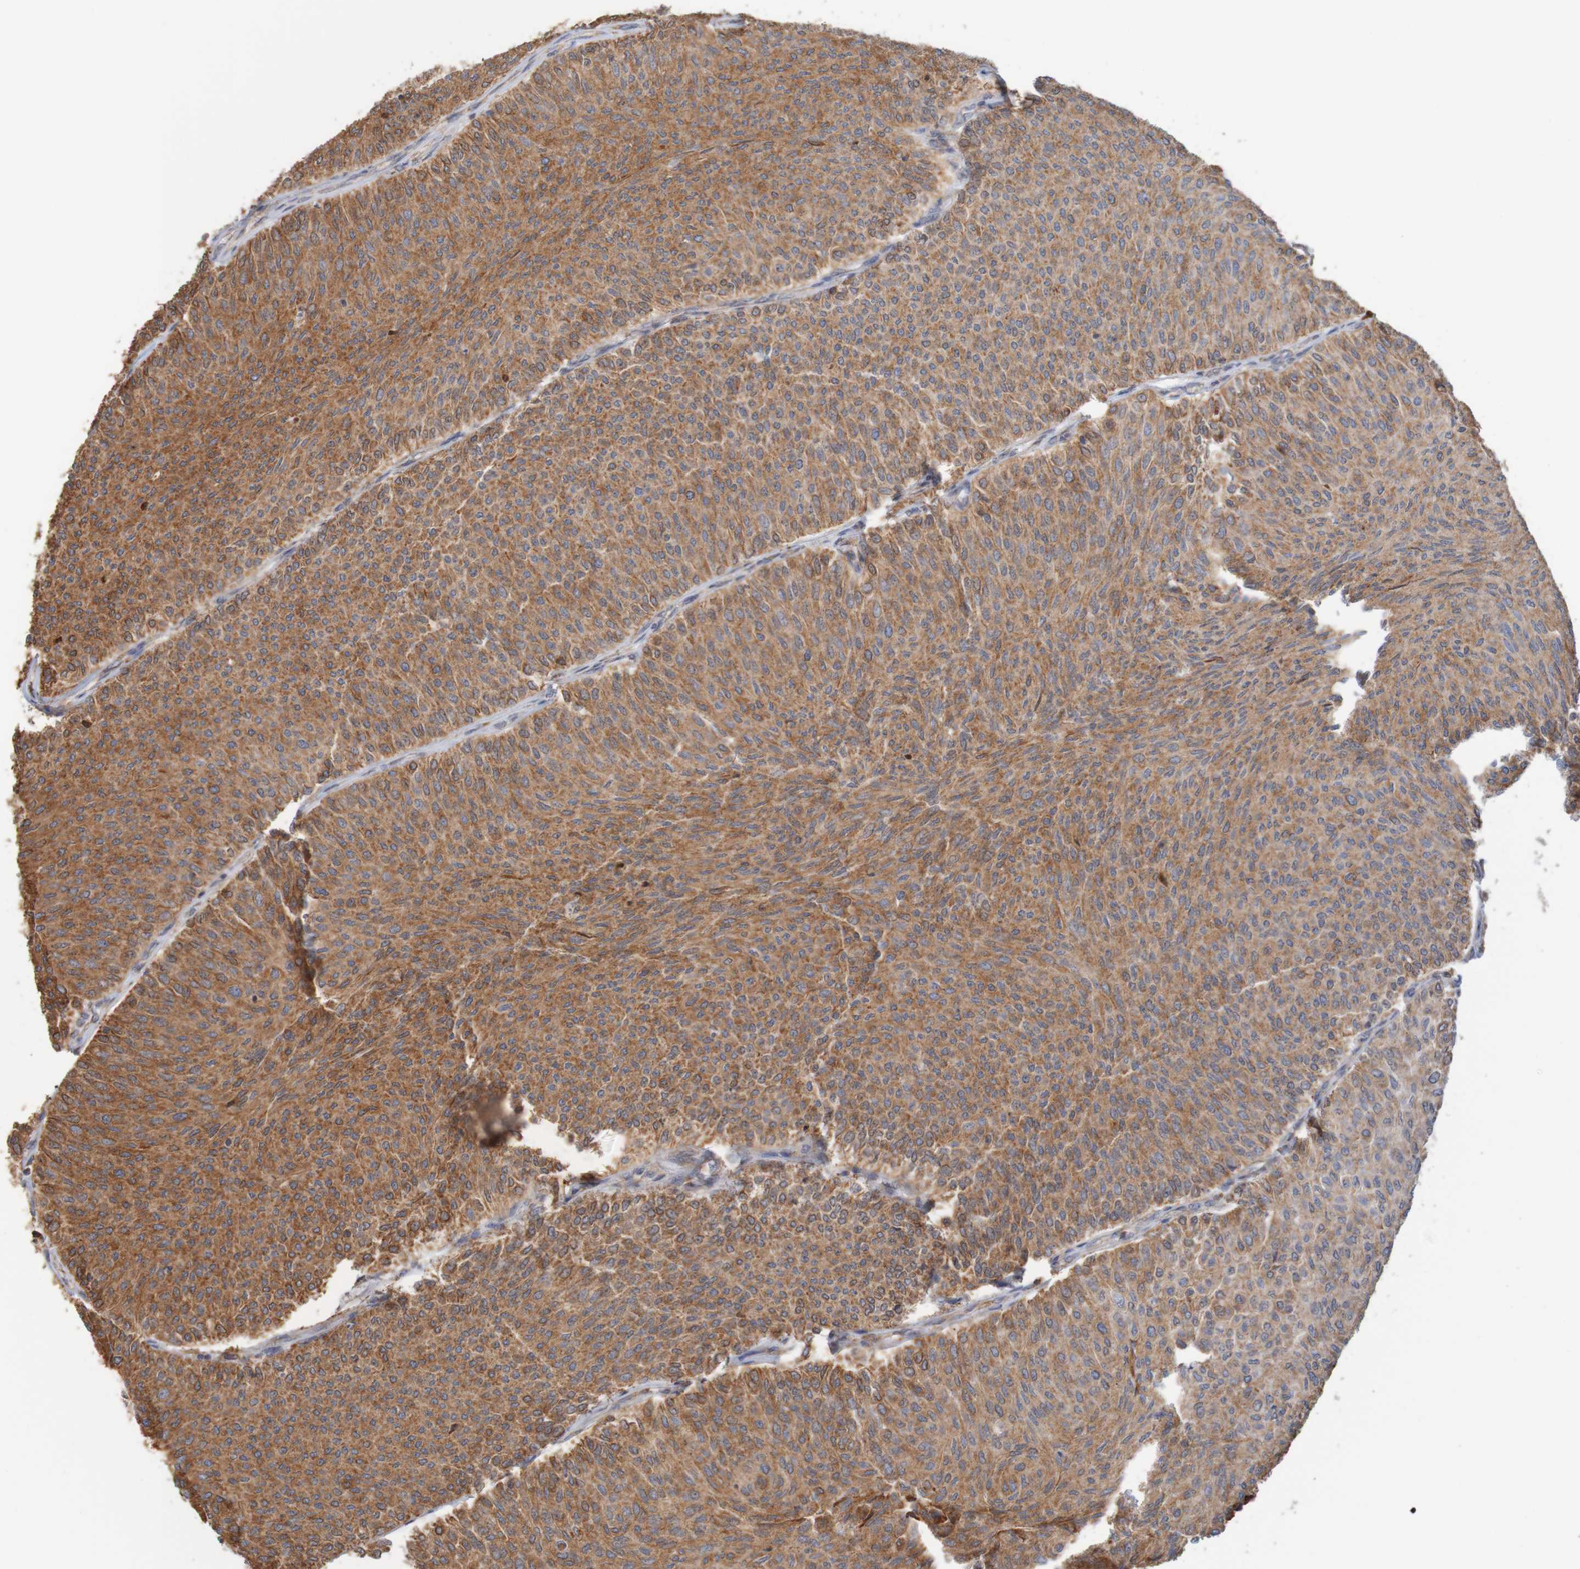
{"staining": {"intensity": "moderate", "quantity": ">75%", "location": "cytoplasmic/membranous"}, "tissue": "urothelial cancer", "cell_type": "Tumor cells", "image_type": "cancer", "snomed": [{"axis": "morphology", "description": "Urothelial carcinoma, Low grade"}, {"axis": "topography", "description": "Urinary bladder"}], "caption": "Immunohistochemical staining of urothelial carcinoma (low-grade) reveals moderate cytoplasmic/membranous protein expression in about >75% of tumor cells. (brown staining indicates protein expression, while blue staining denotes nuclei).", "gene": "PDIA3", "patient": {"sex": "male", "age": 78}}